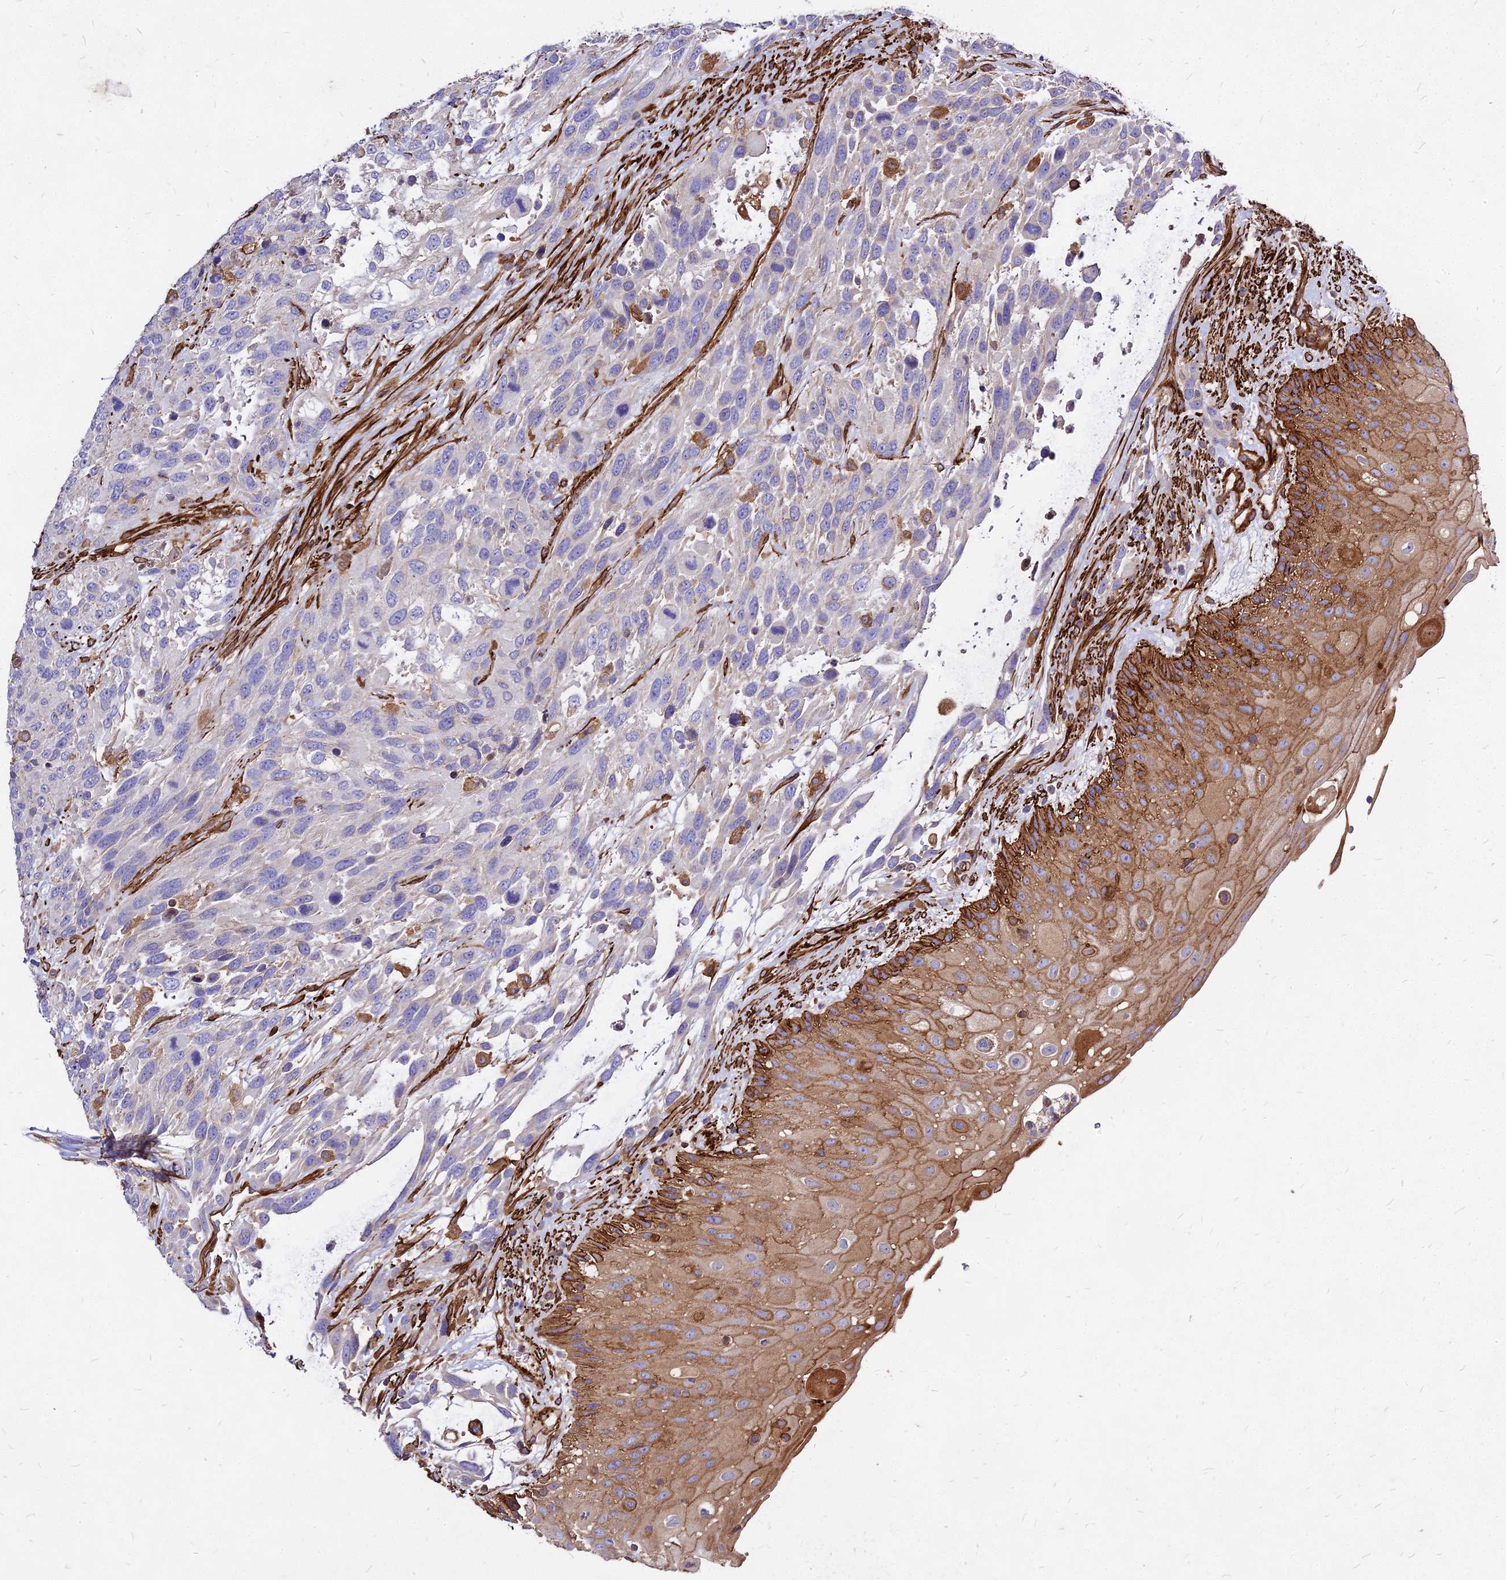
{"staining": {"intensity": "negative", "quantity": "none", "location": "none"}, "tissue": "urothelial cancer", "cell_type": "Tumor cells", "image_type": "cancer", "snomed": [{"axis": "morphology", "description": "Urothelial carcinoma, High grade"}, {"axis": "topography", "description": "Urinary bladder"}], "caption": "High magnification brightfield microscopy of urothelial cancer stained with DAB (brown) and counterstained with hematoxylin (blue): tumor cells show no significant positivity.", "gene": "EFCC1", "patient": {"sex": "female", "age": 70}}